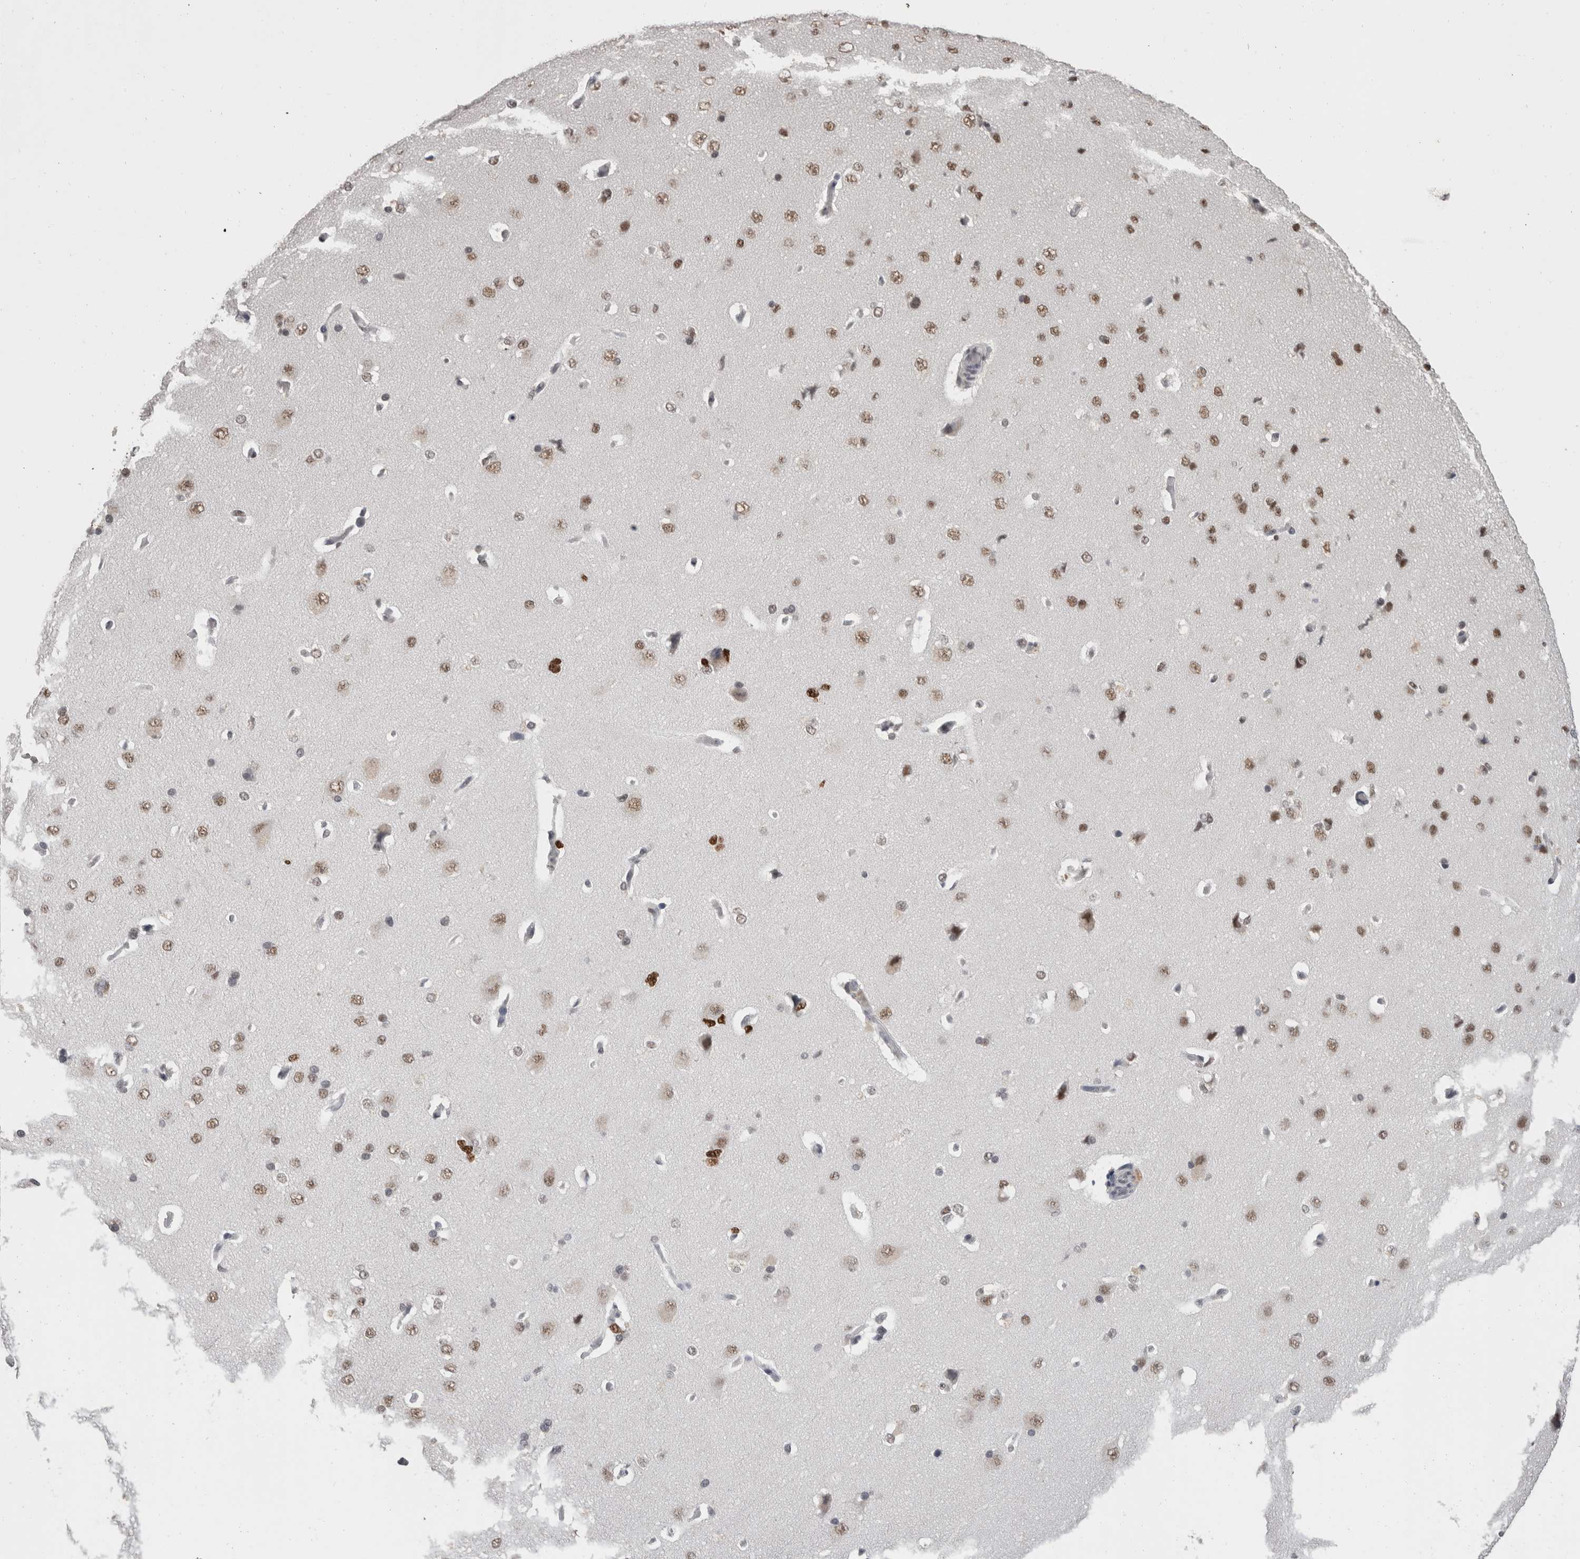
{"staining": {"intensity": "negative", "quantity": "none", "location": "none"}, "tissue": "cerebral cortex", "cell_type": "Endothelial cells", "image_type": "normal", "snomed": [{"axis": "morphology", "description": "Normal tissue, NOS"}, {"axis": "topography", "description": "Cerebral cortex"}], "caption": "An image of cerebral cortex stained for a protein exhibits no brown staining in endothelial cells.", "gene": "DDX17", "patient": {"sex": "male", "age": 62}}